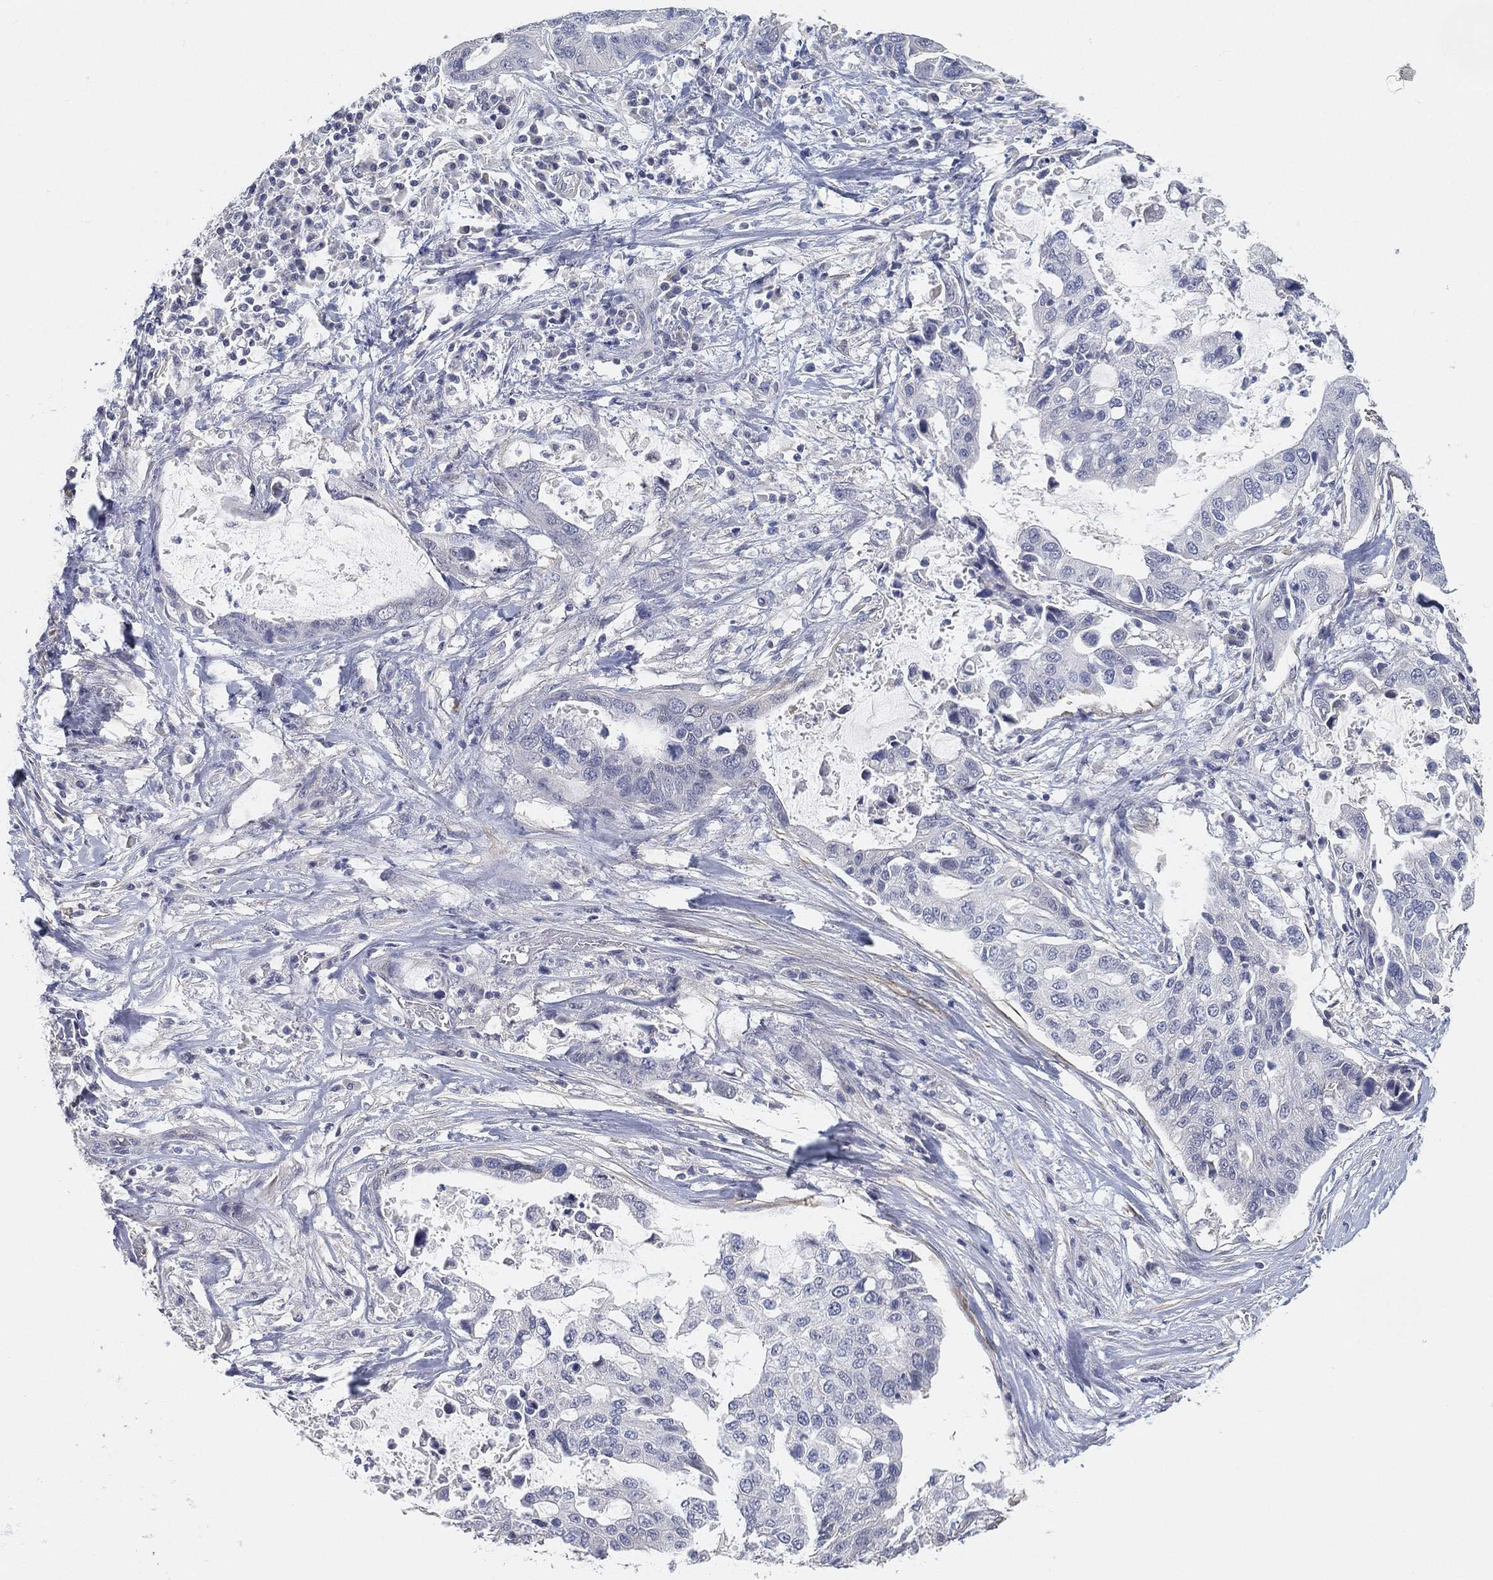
{"staining": {"intensity": "negative", "quantity": "none", "location": "none"}, "tissue": "stomach cancer", "cell_type": "Tumor cells", "image_type": "cancer", "snomed": [{"axis": "morphology", "description": "Adenocarcinoma, NOS"}, {"axis": "topography", "description": "Stomach"}], "caption": "DAB immunohistochemical staining of human stomach adenocarcinoma shows no significant positivity in tumor cells. (DAB (3,3'-diaminobenzidine) immunohistochemistry (IHC) visualized using brightfield microscopy, high magnification).", "gene": "GPR61", "patient": {"sex": "male", "age": 54}}